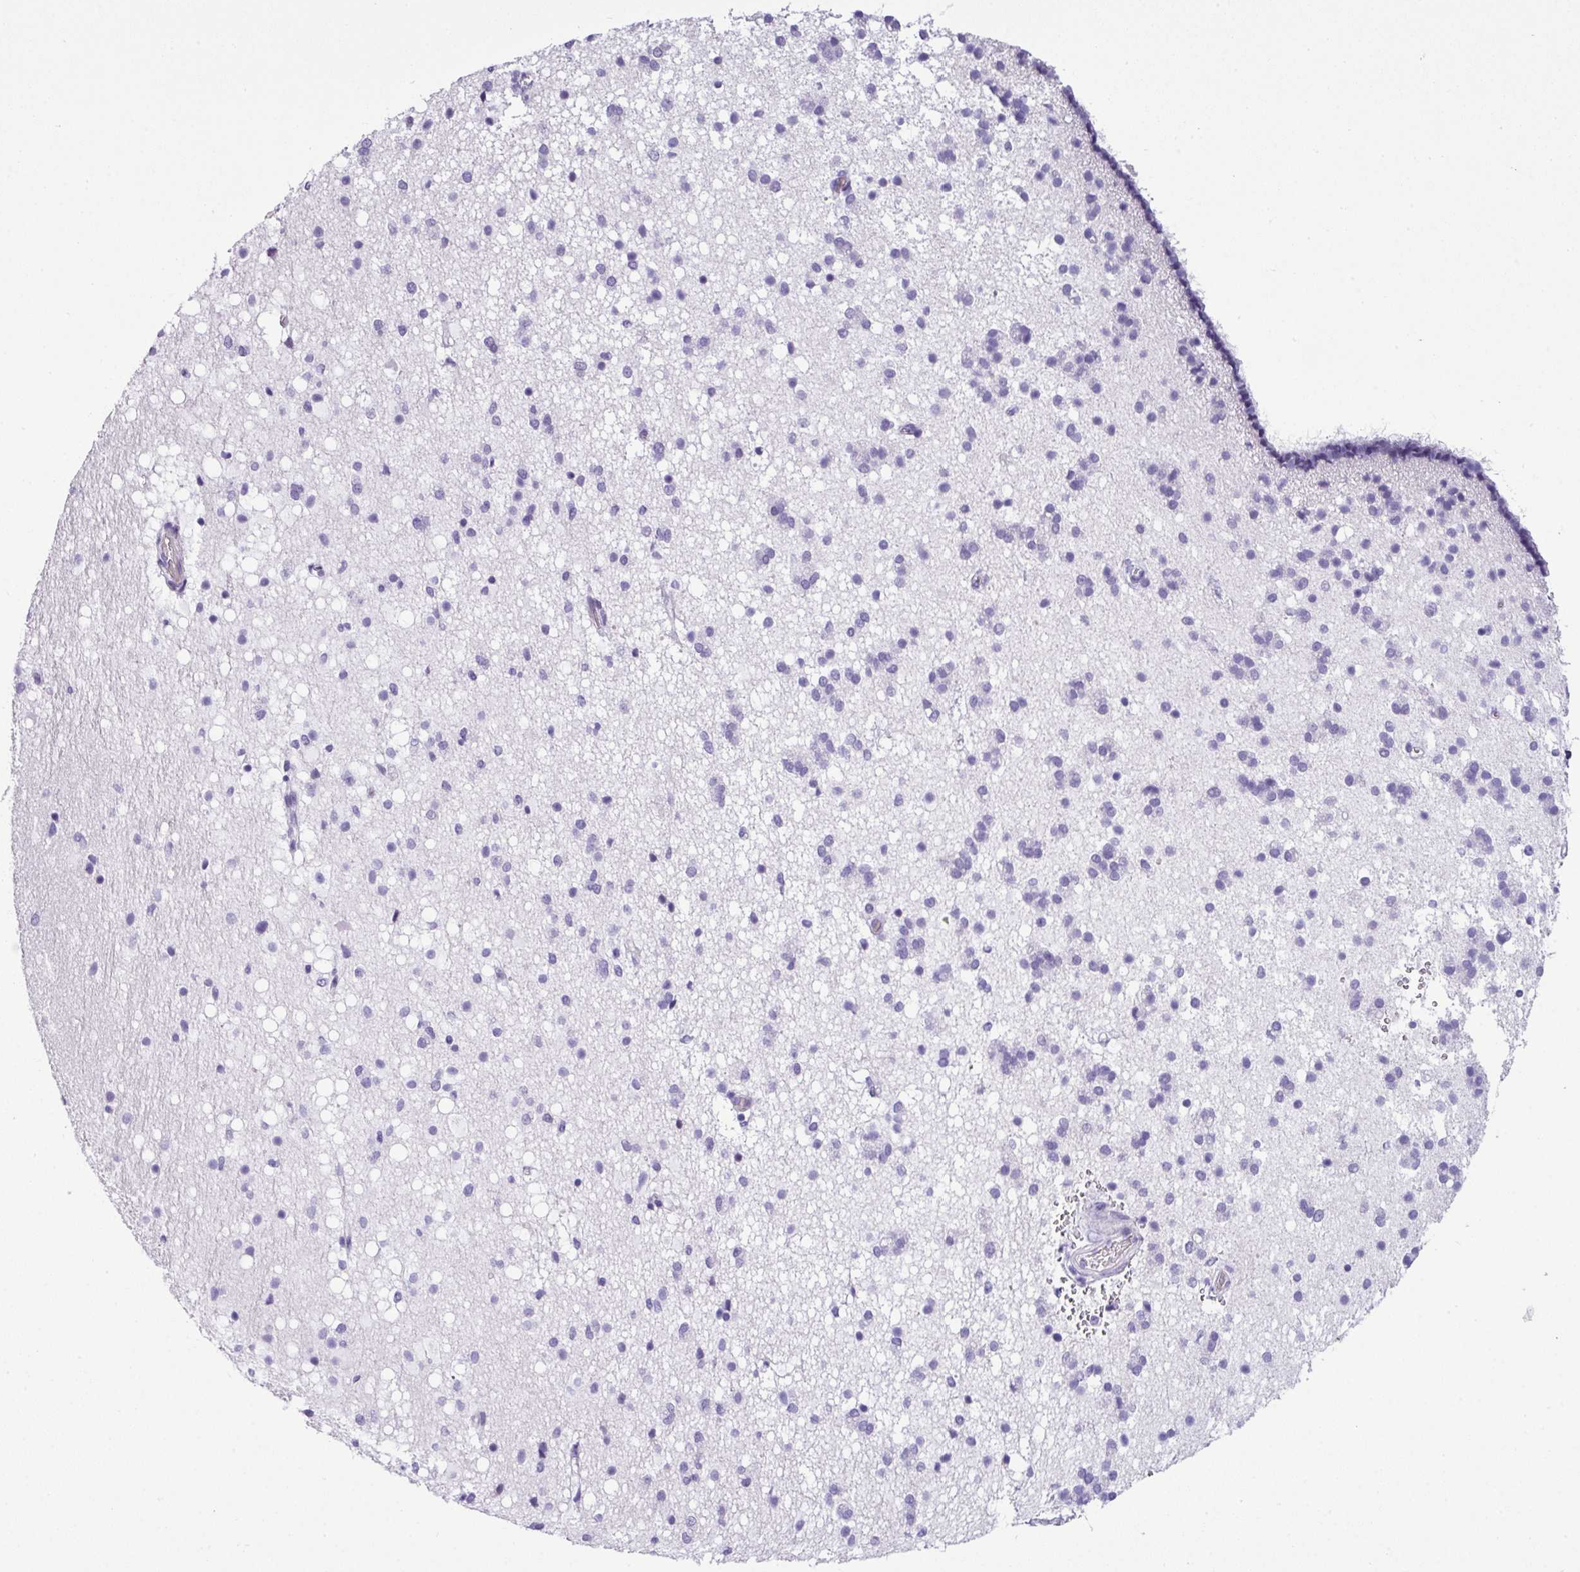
{"staining": {"intensity": "negative", "quantity": "none", "location": "none"}, "tissue": "caudate", "cell_type": "Glial cells", "image_type": "normal", "snomed": [{"axis": "morphology", "description": "Normal tissue, NOS"}, {"axis": "topography", "description": "Lateral ventricle wall"}], "caption": "Immunohistochemistry of normal caudate demonstrates no positivity in glial cells. Nuclei are stained in blue.", "gene": "MUC21", "patient": {"sex": "male", "age": 37}}